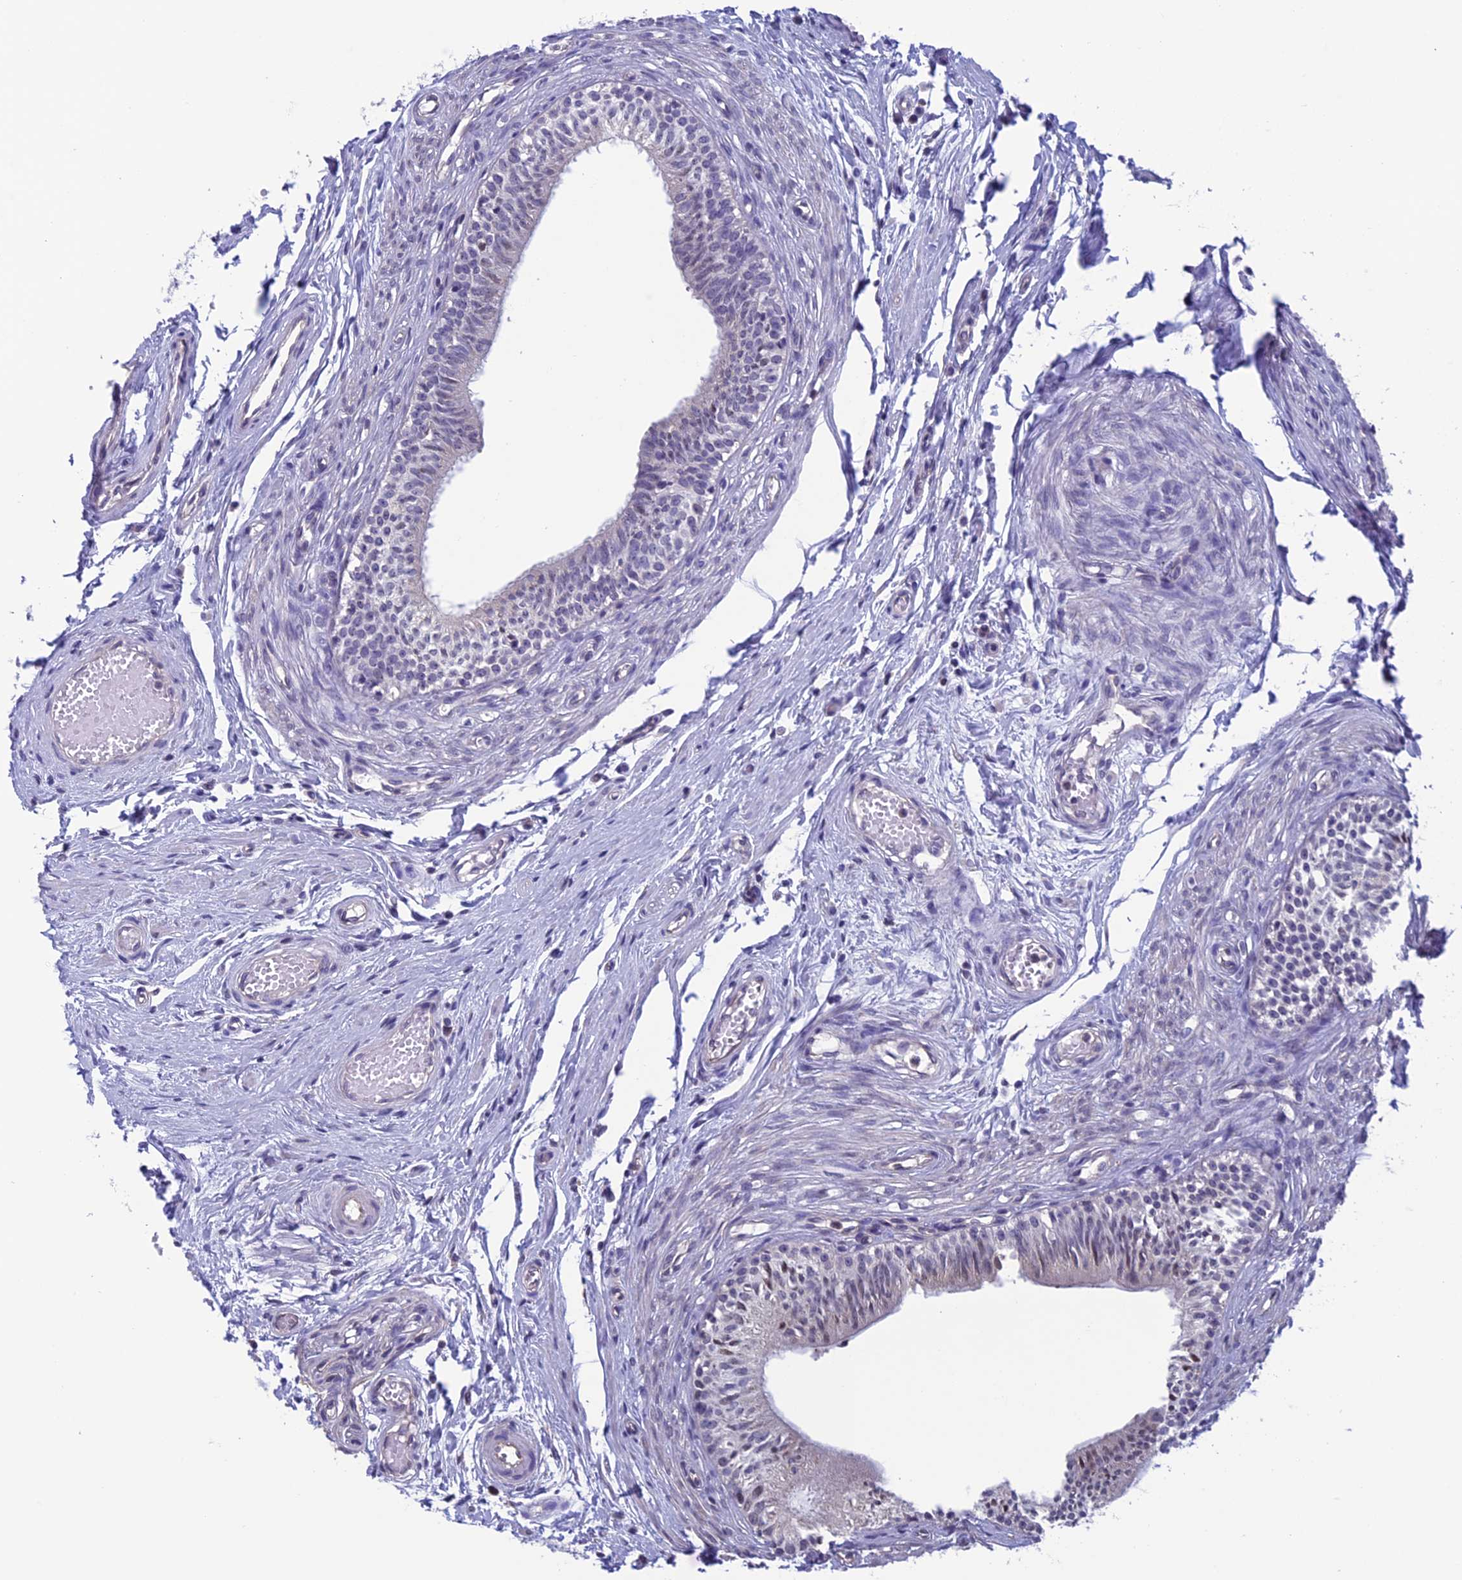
{"staining": {"intensity": "weak", "quantity": "<25%", "location": "nuclear"}, "tissue": "epididymis", "cell_type": "Glandular cells", "image_type": "normal", "snomed": [{"axis": "morphology", "description": "Normal tissue, NOS"}, {"axis": "topography", "description": "Epididymis, spermatic cord, NOS"}], "caption": "A high-resolution micrograph shows IHC staining of unremarkable epididymis, which demonstrates no significant expression in glandular cells. The staining was performed using DAB to visualize the protein expression in brown, while the nuclei were stained in blue with hematoxylin (Magnification: 20x).", "gene": "SLC1A6", "patient": {"sex": "male", "age": 22}}